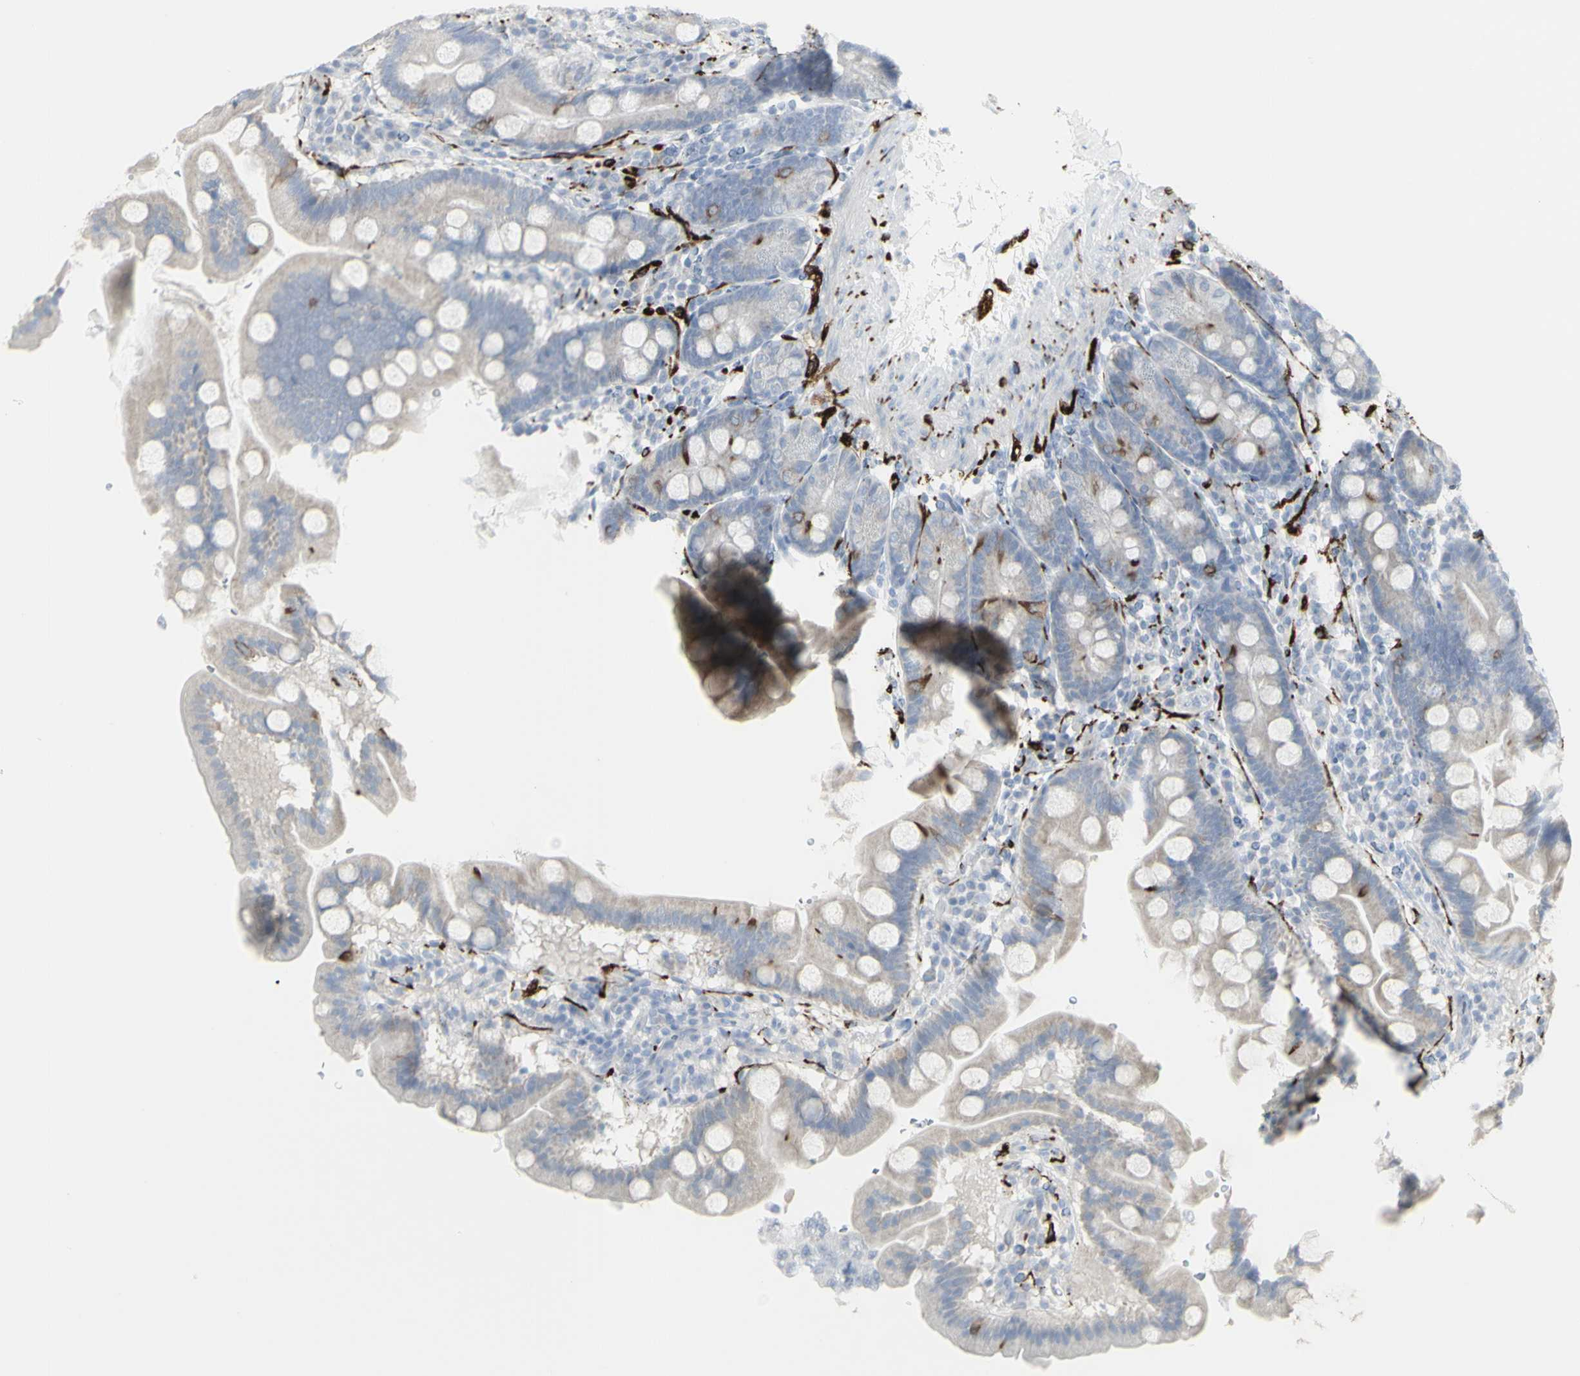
{"staining": {"intensity": "negative", "quantity": "none", "location": "none"}, "tissue": "duodenum", "cell_type": "Glandular cells", "image_type": "normal", "snomed": [{"axis": "morphology", "description": "Normal tissue, NOS"}, {"axis": "topography", "description": "Duodenum"}], "caption": "Immunohistochemistry histopathology image of normal duodenum: duodenum stained with DAB displays no significant protein positivity in glandular cells. Nuclei are stained in blue.", "gene": "ENSG00000198211", "patient": {"sex": "male", "age": 50}}